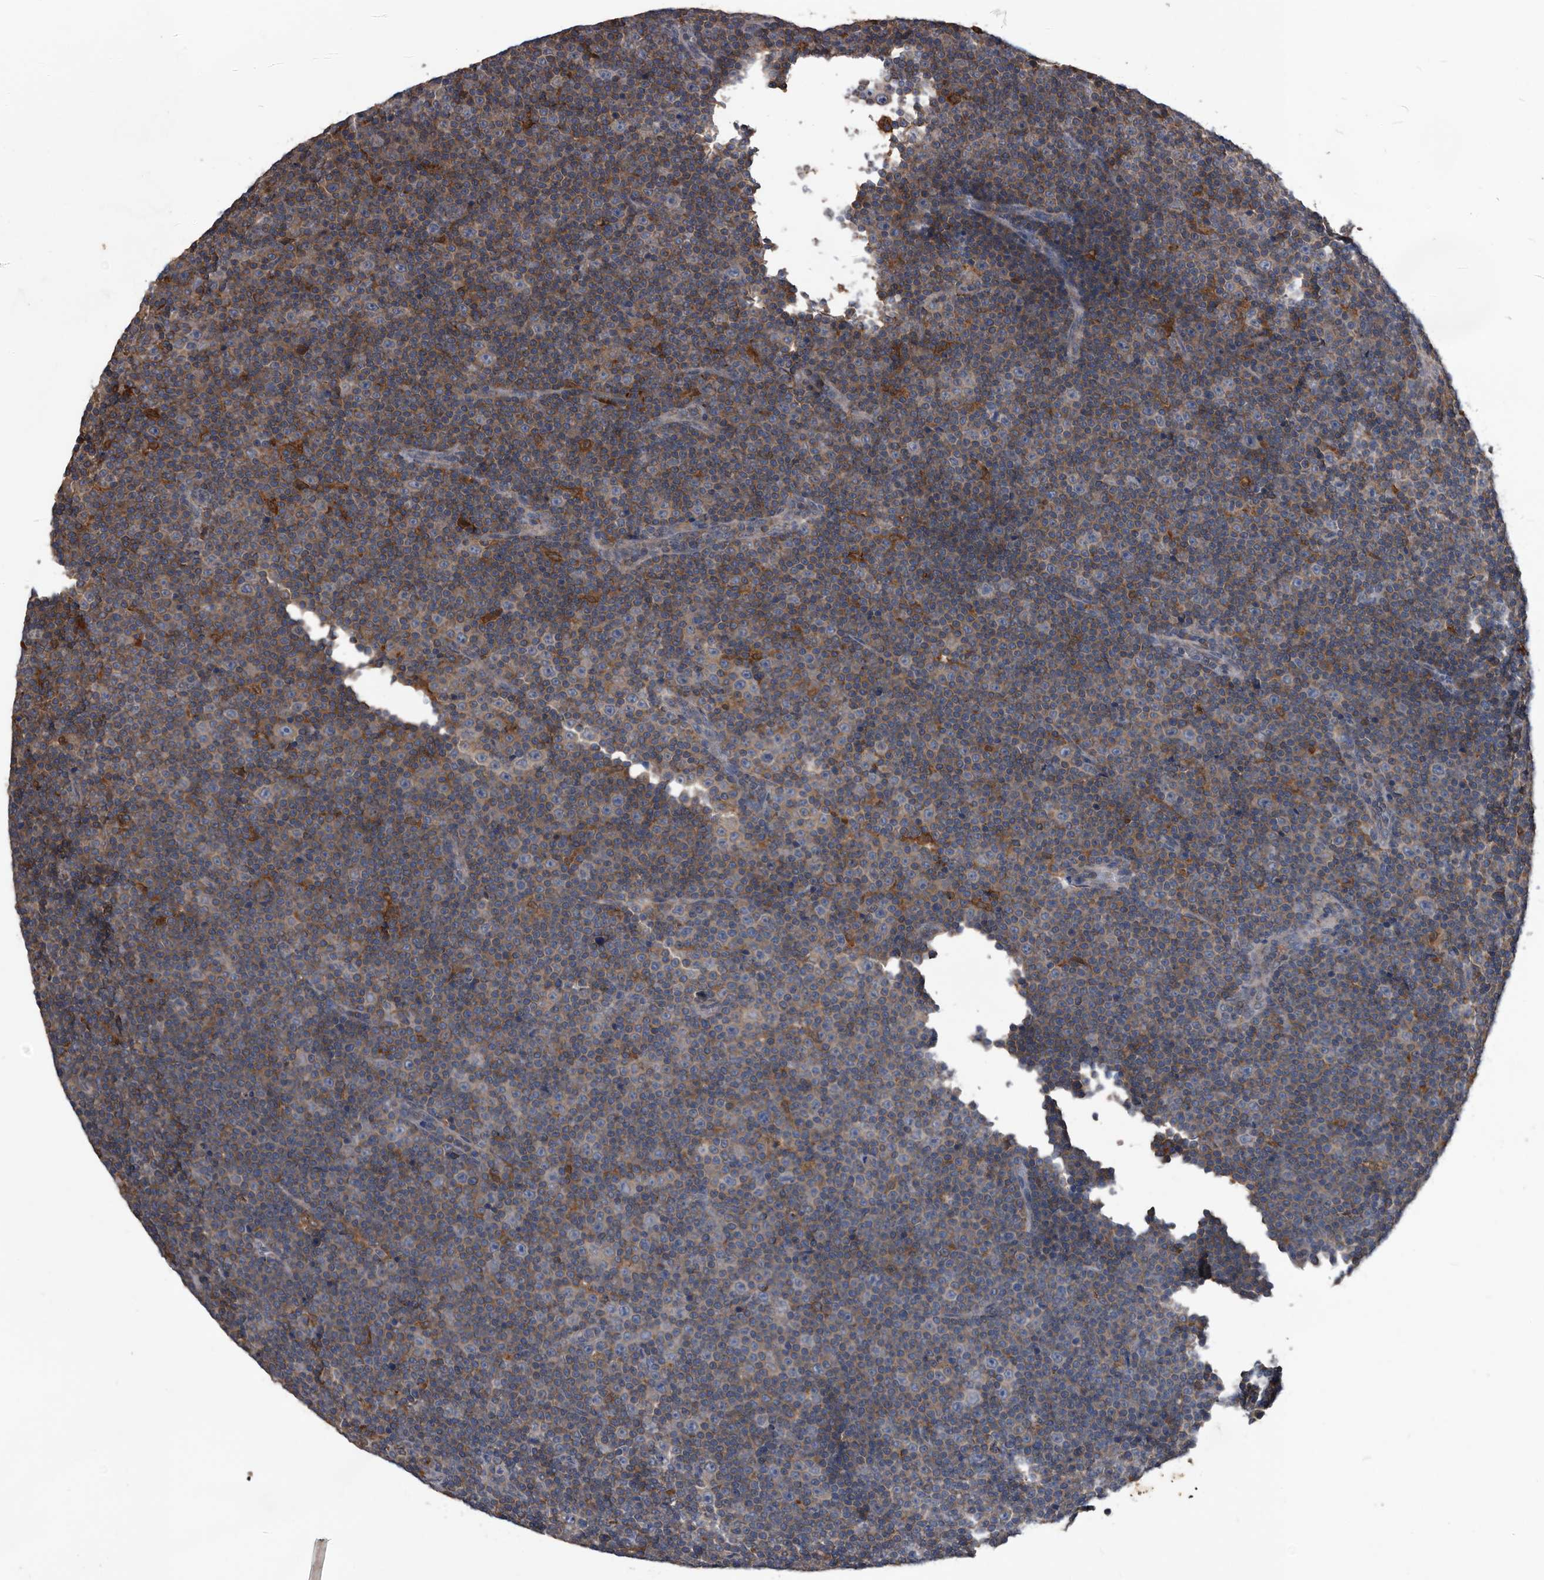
{"staining": {"intensity": "weak", "quantity": "25%-75%", "location": "cytoplasmic/membranous"}, "tissue": "lymphoma", "cell_type": "Tumor cells", "image_type": "cancer", "snomed": [{"axis": "morphology", "description": "Malignant lymphoma, non-Hodgkin's type, Low grade"}, {"axis": "topography", "description": "Lymph node"}], "caption": "Immunohistochemistry (DAB) staining of human lymphoma reveals weak cytoplasmic/membranous protein expression in approximately 25%-75% of tumor cells.", "gene": "NRBP1", "patient": {"sex": "female", "age": 67}}